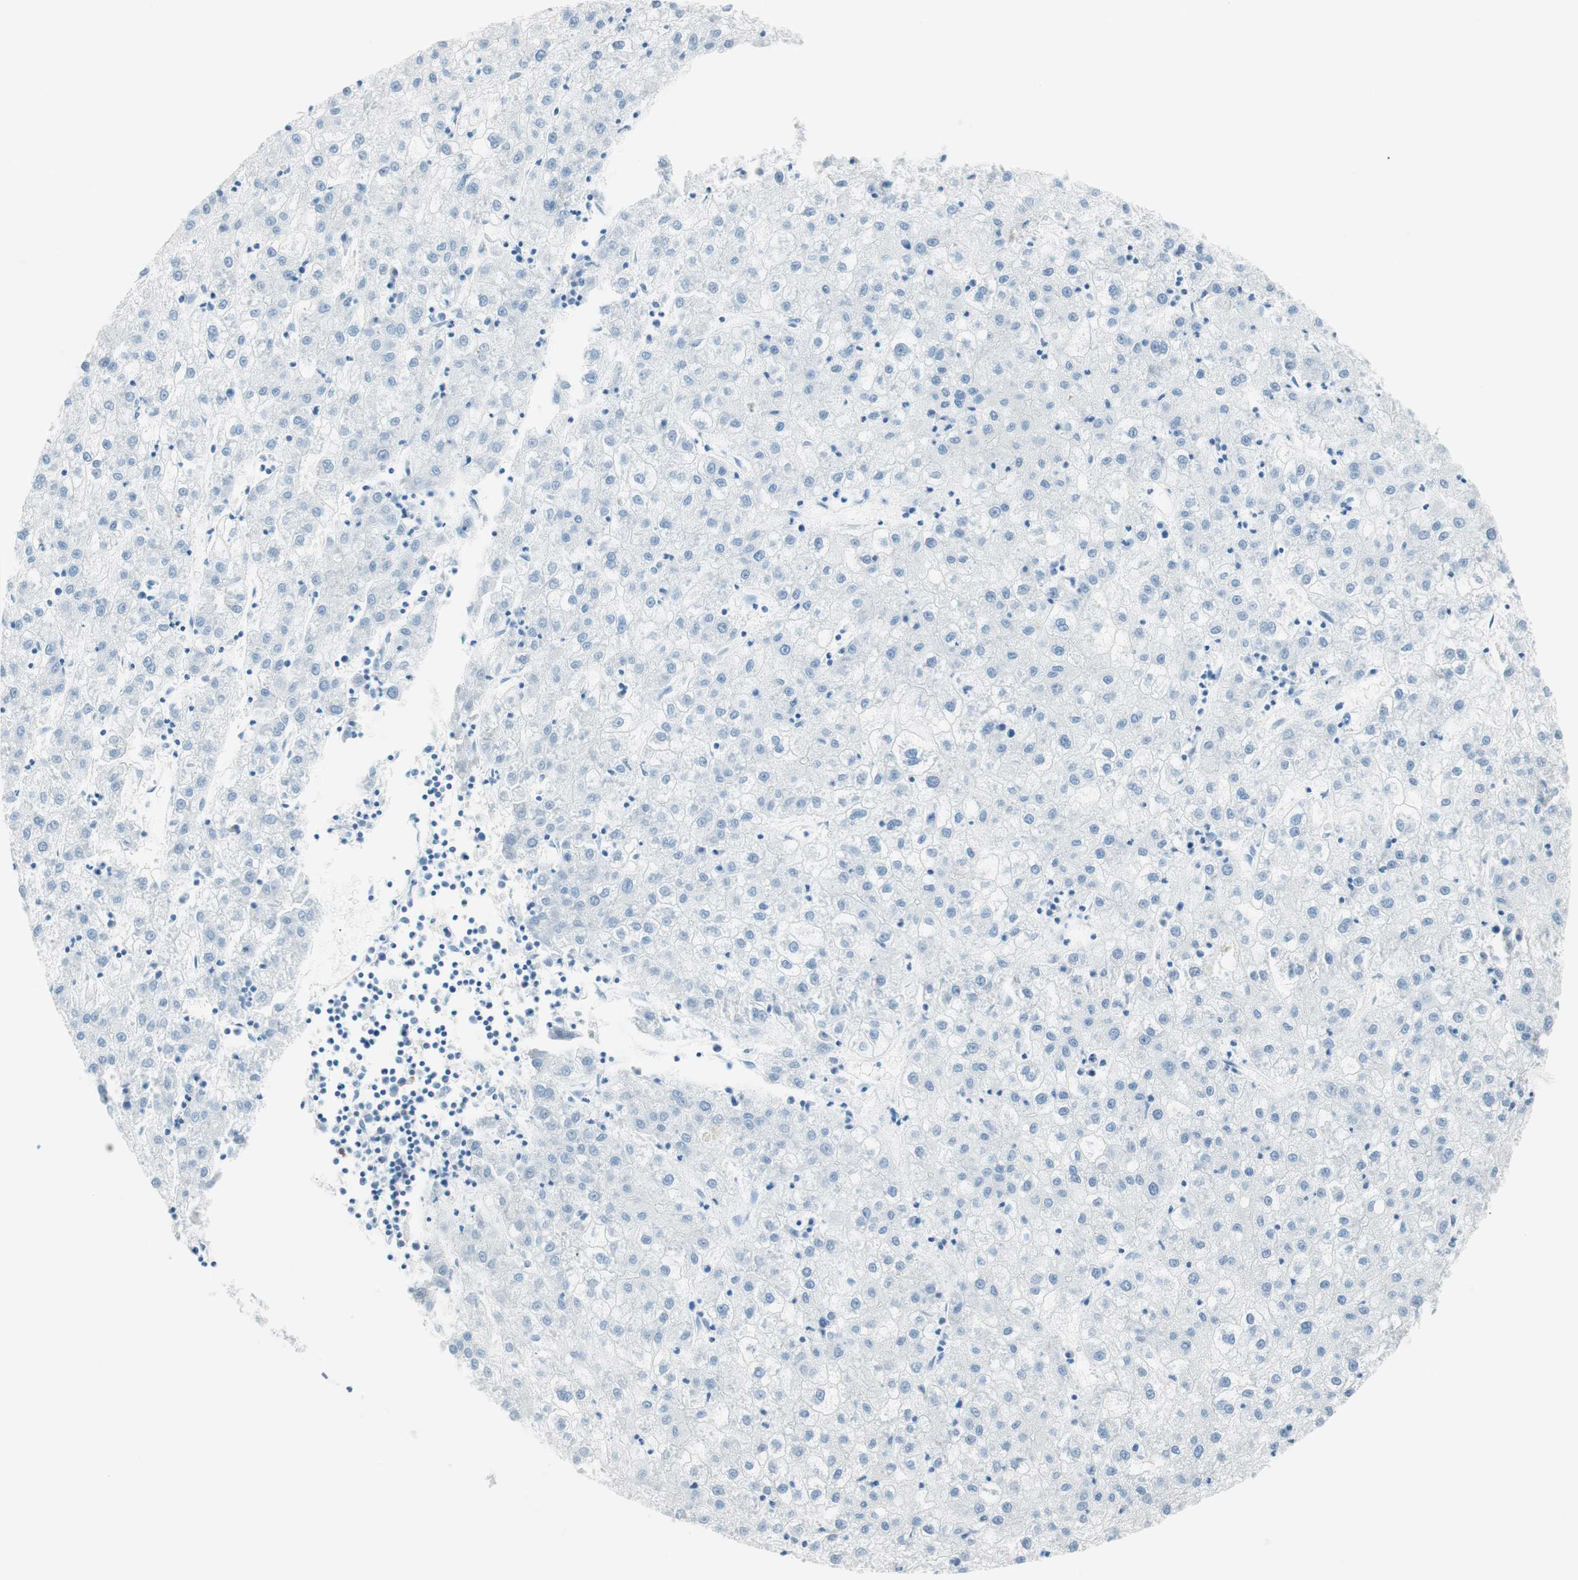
{"staining": {"intensity": "negative", "quantity": "none", "location": "none"}, "tissue": "liver cancer", "cell_type": "Tumor cells", "image_type": "cancer", "snomed": [{"axis": "morphology", "description": "Carcinoma, Hepatocellular, NOS"}, {"axis": "topography", "description": "Liver"}], "caption": "Immunohistochemical staining of human hepatocellular carcinoma (liver) exhibits no significant staining in tumor cells. (DAB IHC with hematoxylin counter stain).", "gene": "TNFRSF13C", "patient": {"sex": "male", "age": 72}}